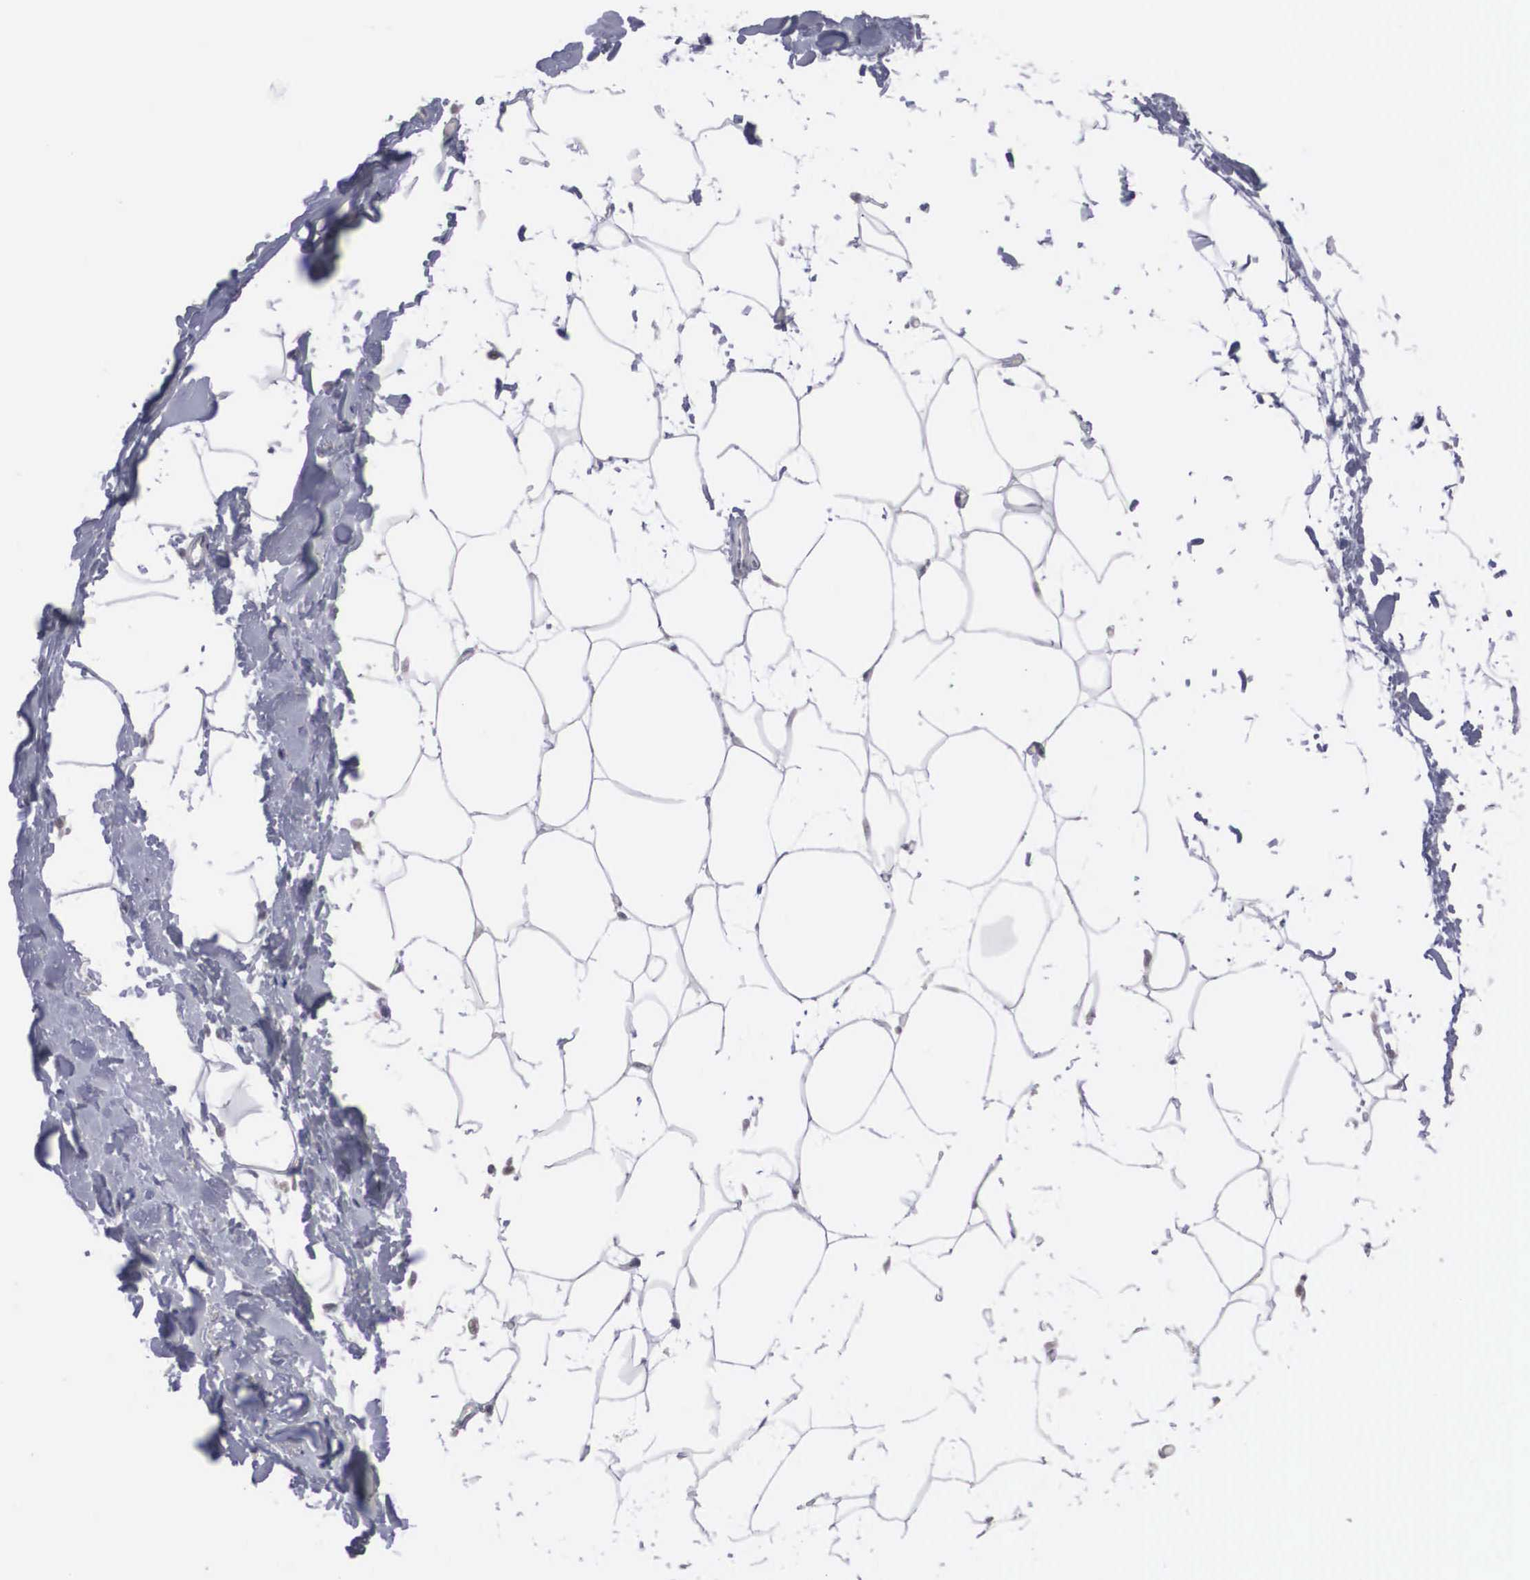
{"staining": {"intensity": "negative", "quantity": "none", "location": "none"}, "tissue": "adipose tissue", "cell_type": "Adipocytes", "image_type": "normal", "snomed": [{"axis": "morphology", "description": "Normal tissue, NOS"}, {"axis": "topography", "description": "Breast"}], "caption": "Immunohistochemical staining of unremarkable adipose tissue exhibits no significant positivity in adipocytes. The staining was performed using DAB to visualize the protein expression in brown, while the nuclei were stained in blue with hematoxylin (Magnification: 20x).", "gene": "WDR89", "patient": {"sex": "female", "age": 45}}